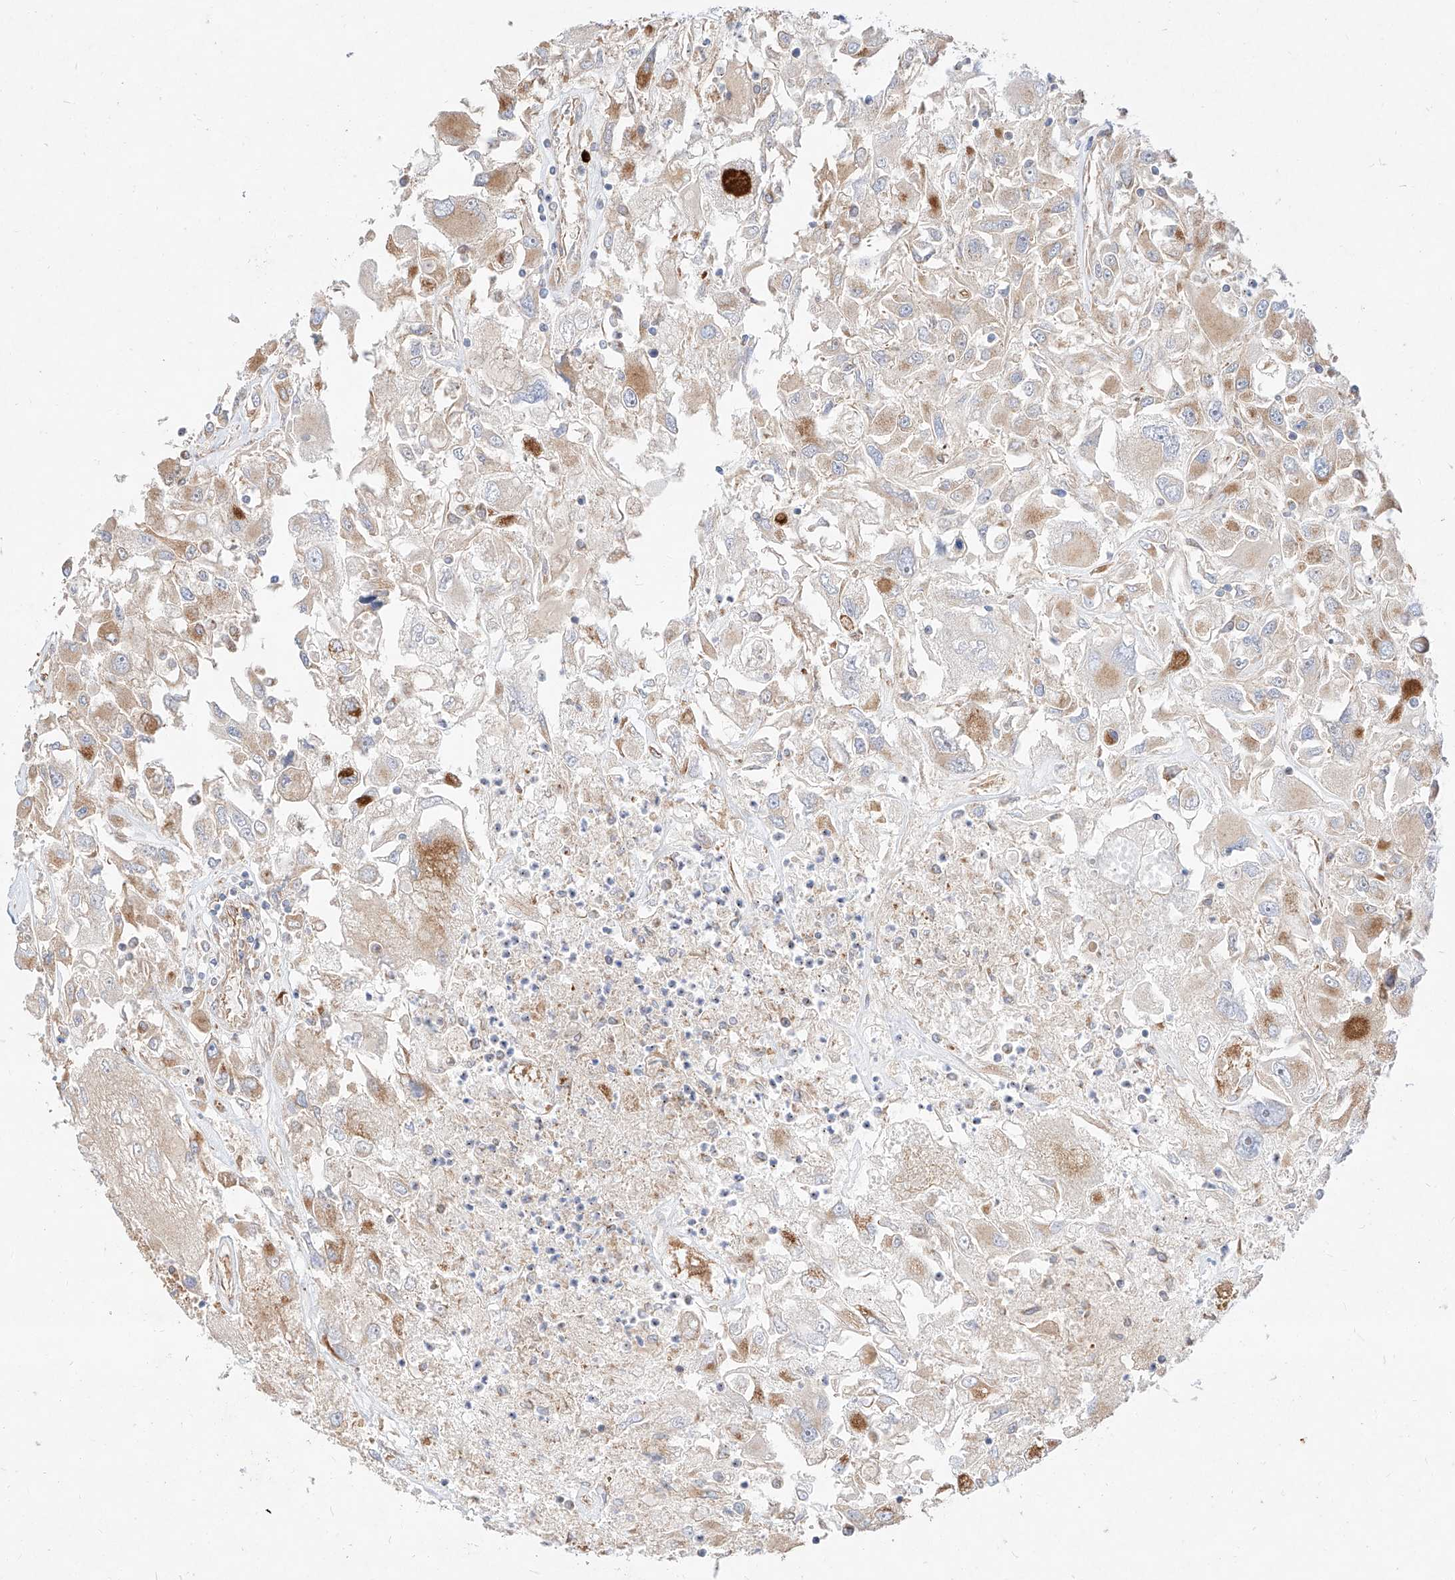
{"staining": {"intensity": "moderate", "quantity": "<25%", "location": "cytoplasmic/membranous"}, "tissue": "renal cancer", "cell_type": "Tumor cells", "image_type": "cancer", "snomed": [{"axis": "morphology", "description": "Adenocarcinoma, NOS"}, {"axis": "topography", "description": "Kidney"}], "caption": "There is low levels of moderate cytoplasmic/membranous expression in tumor cells of renal cancer (adenocarcinoma), as demonstrated by immunohistochemical staining (brown color).", "gene": "CSGALNACT2", "patient": {"sex": "female", "age": 52}}